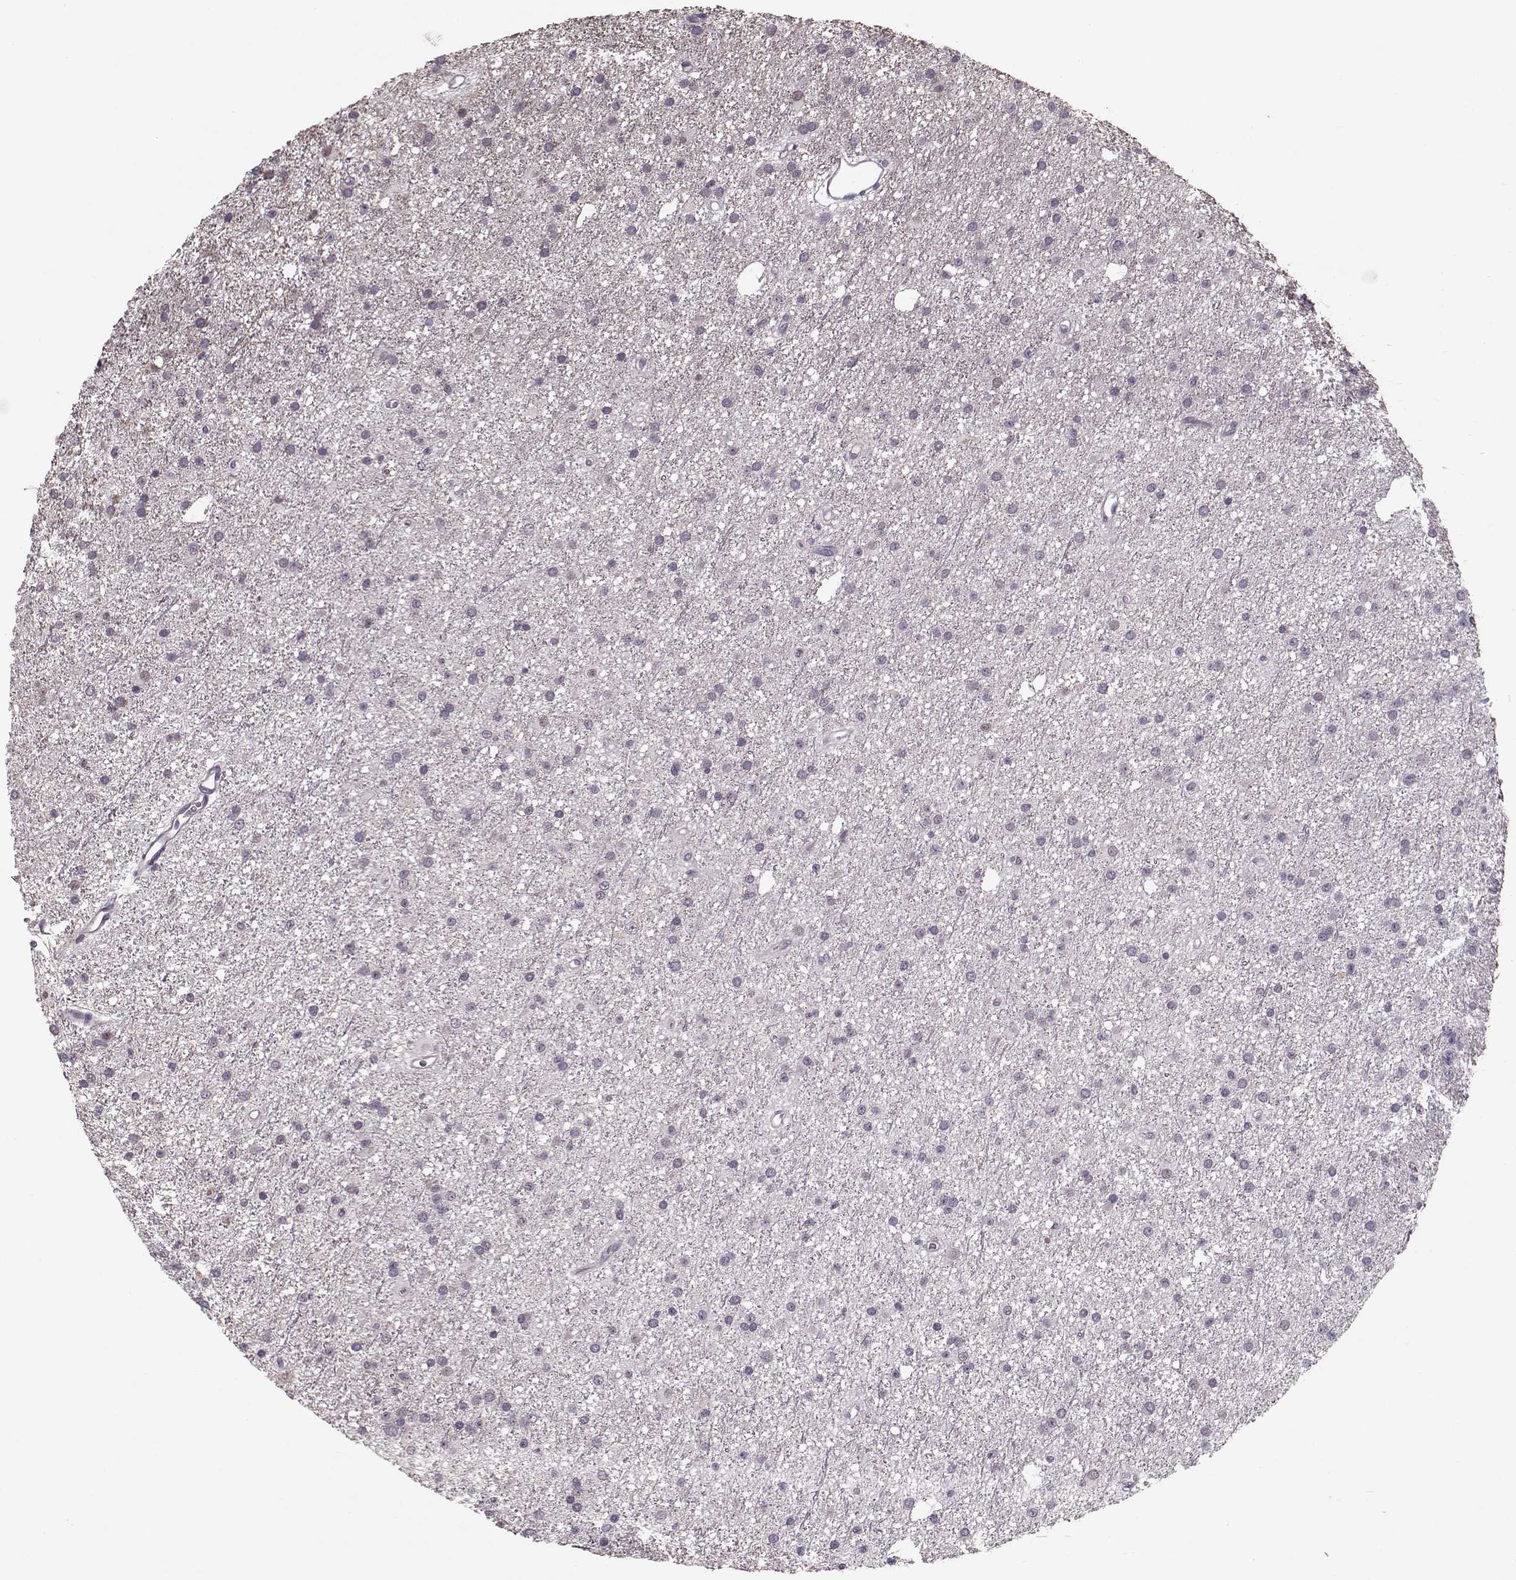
{"staining": {"intensity": "negative", "quantity": "none", "location": "none"}, "tissue": "glioma", "cell_type": "Tumor cells", "image_type": "cancer", "snomed": [{"axis": "morphology", "description": "Glioma, malignant, Low grade"}, {"axis": "topography", "description": "Brain"}], "caption": "Immunohistochemical staining of human glioma displays no significant expression in tumor cells.", "gene": "DNAI3", "patient": {"sex": "male", "age": 27}}